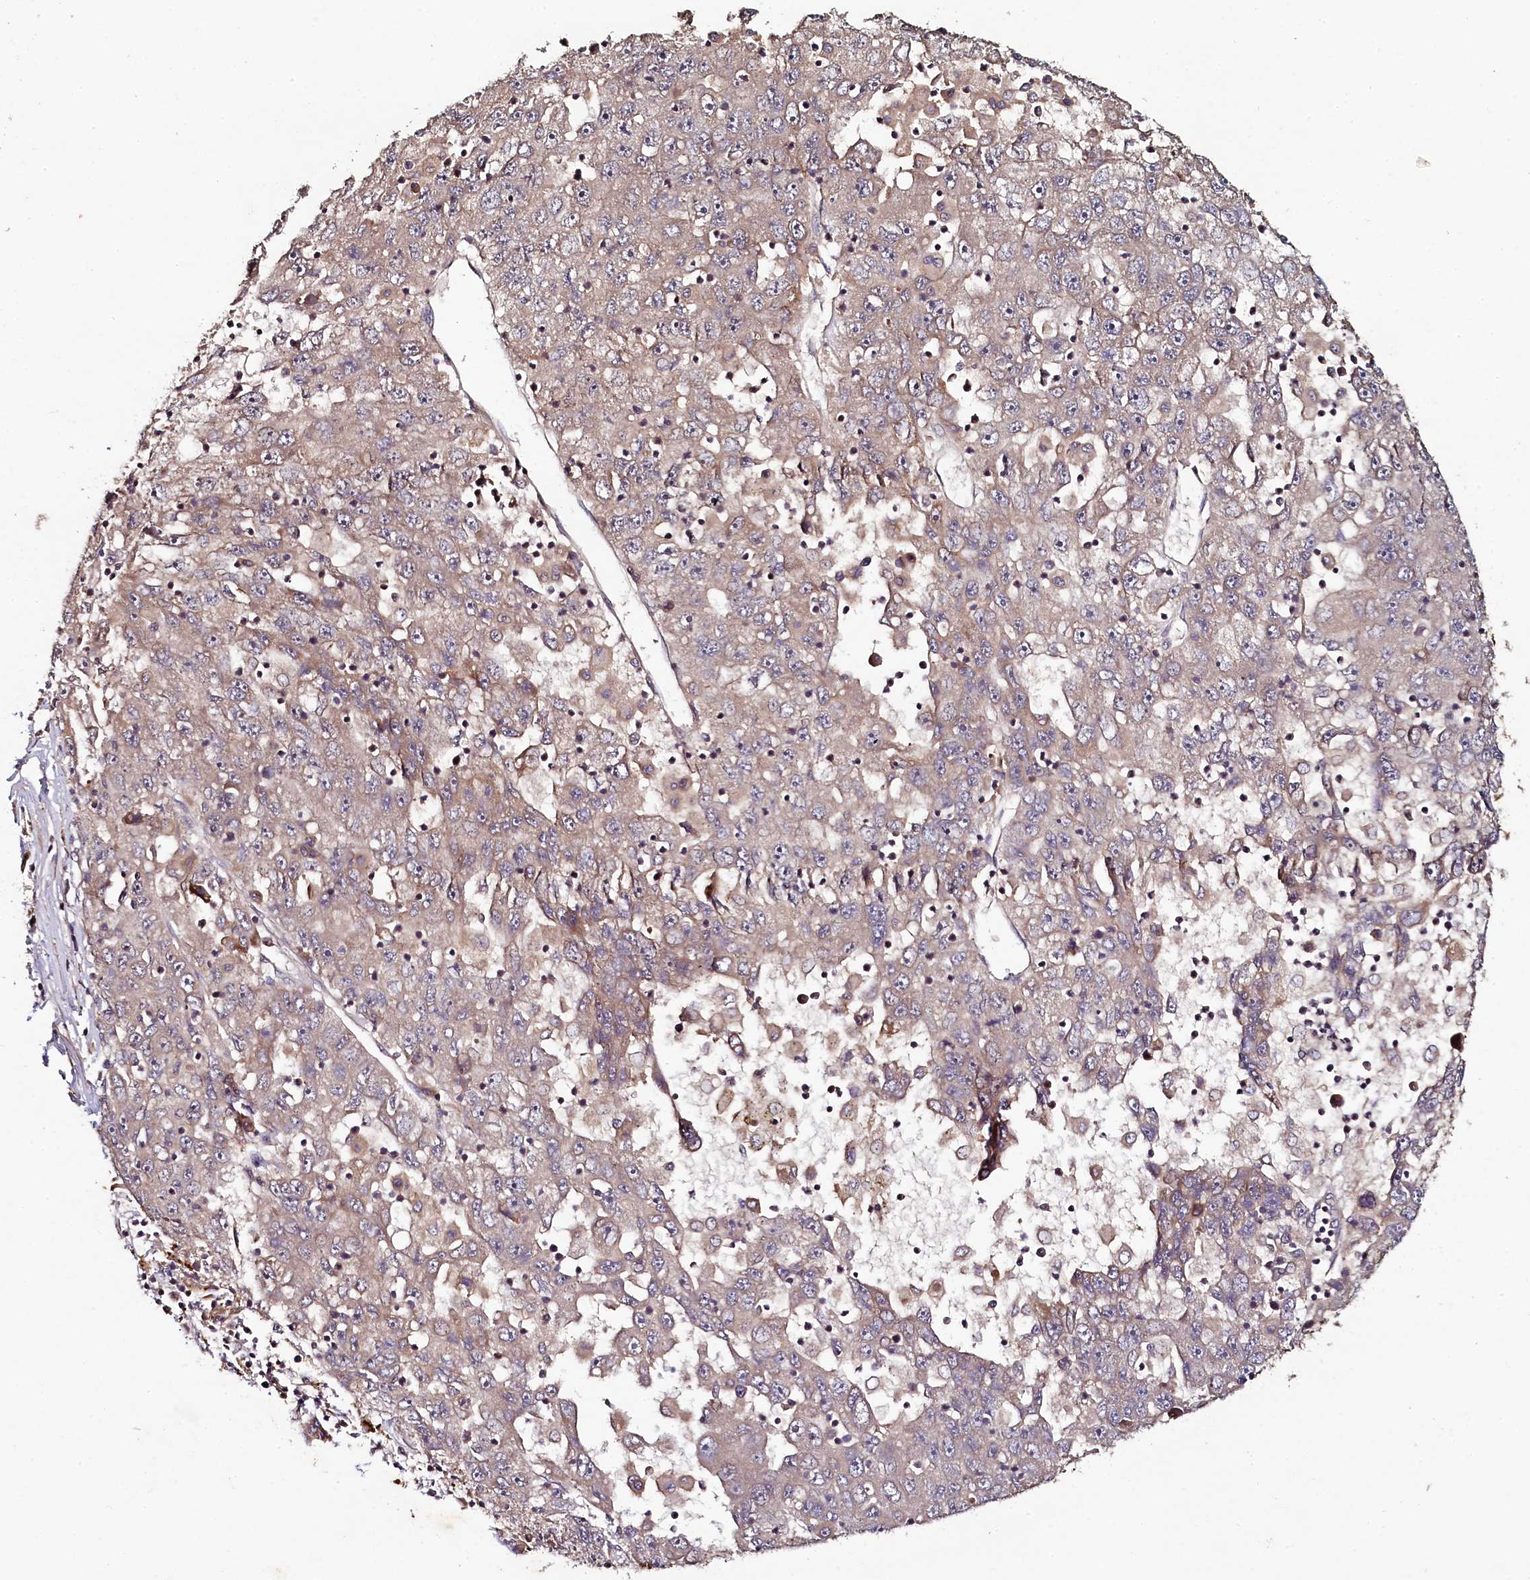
{"staining": {"intensity": "weak", "quantity": "25%-75%", "location": "cytoplasmic/membranous"}, "tissue": "liver cancer", "cell_type": "Tumor cells", "image_type": "cancer", "snomed": [{"axis": "morphology", "description": "Carcinoma, Hepatocellular, NOS"}, {"axis": "topography", "description": "Liver"}], "caption": "Tumor cells demonstrate low levels of weak cytoplasmic/membranous positivity in approximately 25%-75% of cells in human liver cancer (hepatocellular carcinoma).", "gene": "SEC24C", "patient": {"sex": "male", "age": 49}}